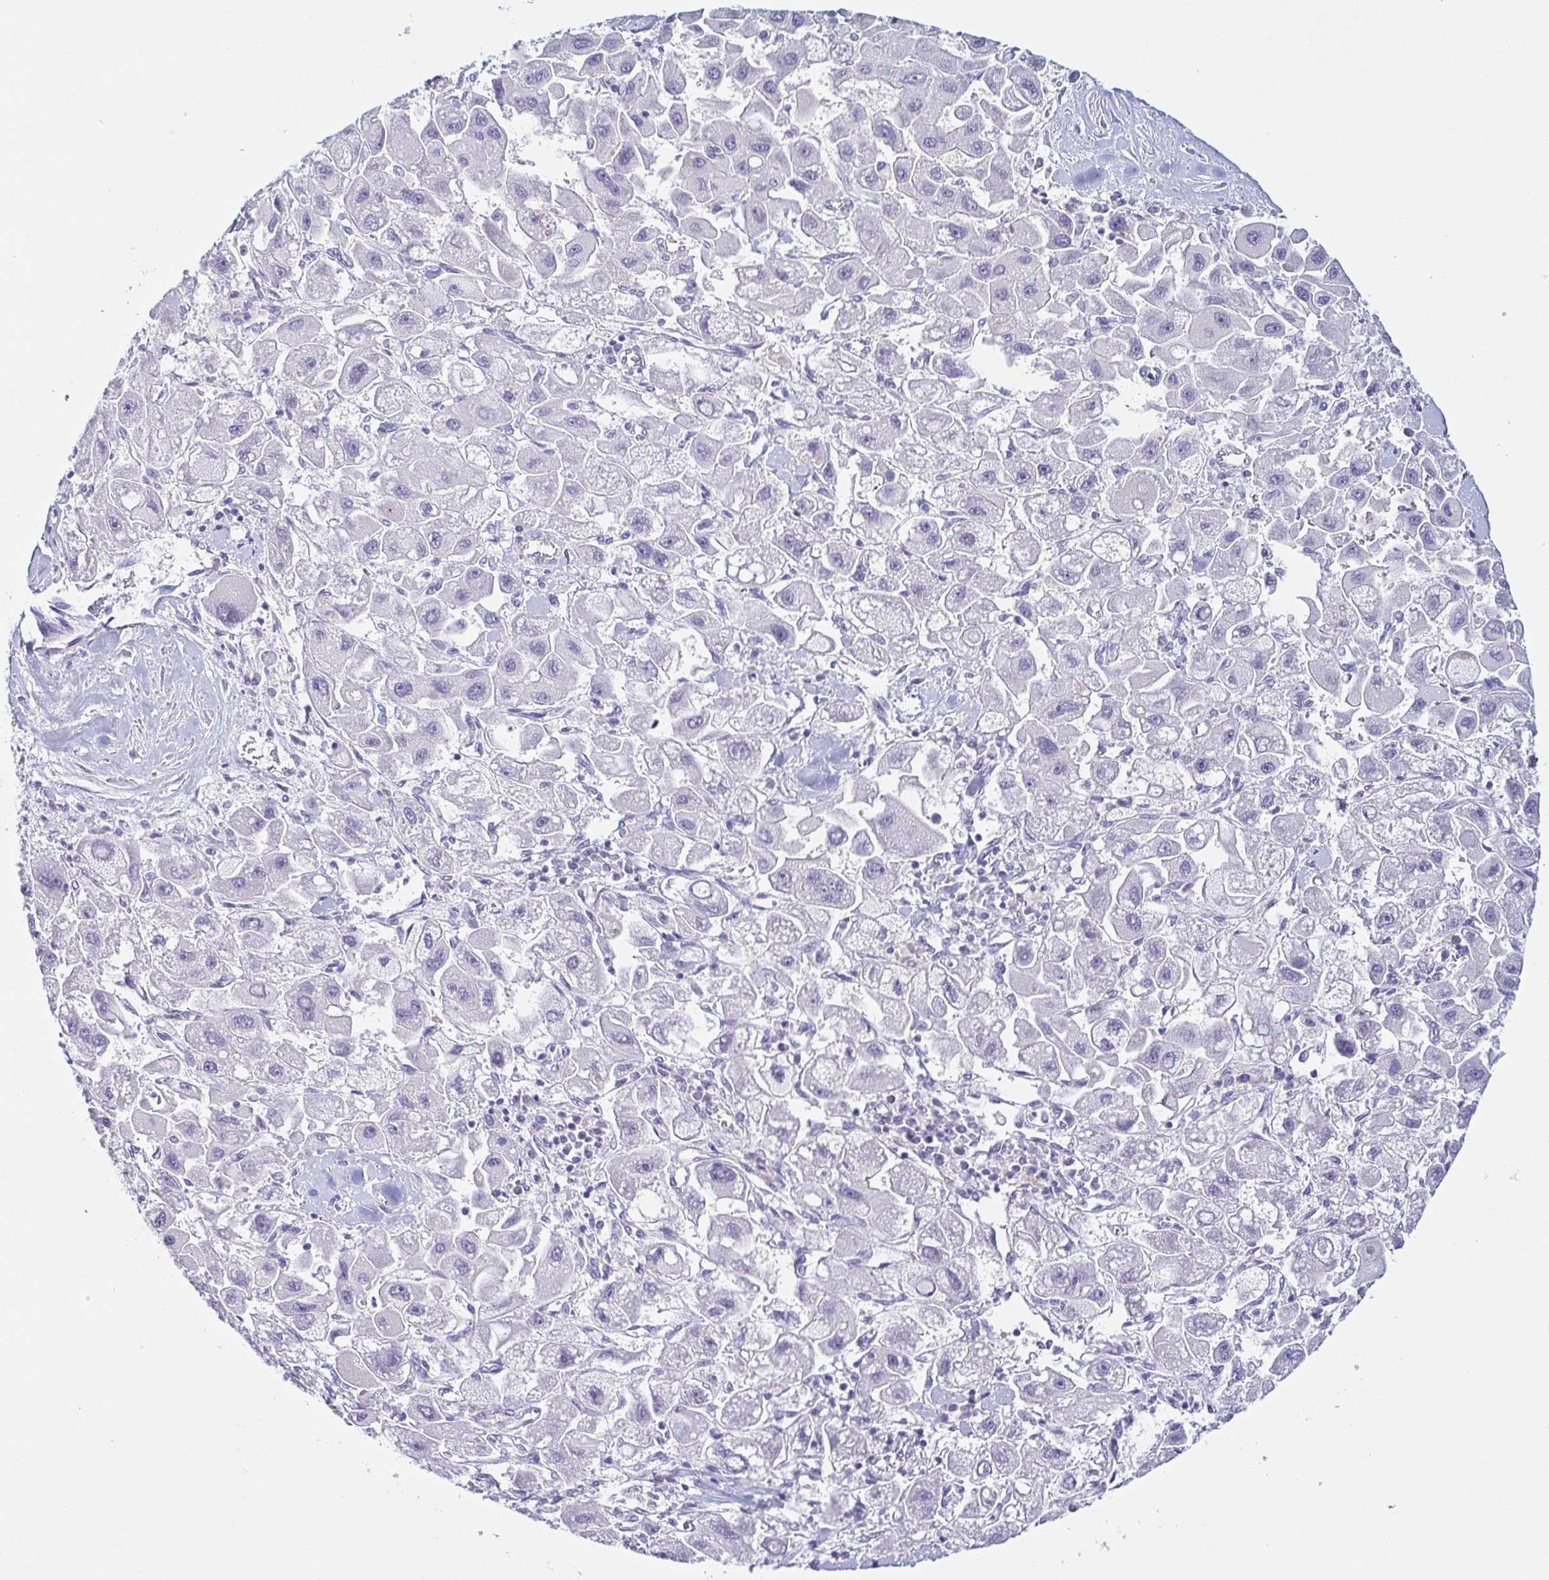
{"staining": {"intensity": "negative", "quantity": "none", "location": "none"}, "tissue": "liver cancer", "cell_type": "Tumor cells", "image_type": "cancer", "snomed": [{"axis": "morphology", "description": "Carcinoma, Hepatocellular, NOS"}, {"axis": "topography", "description": "Liver"}], "caption": "Immunohistochemistry (IHC) of liver cancer exhibits no staining in tumor cells. (DAB immunohistochemistry (IHC), high magnification).", "gene": "COL17A1", "patient": {"sex": "male", "age": 24}}